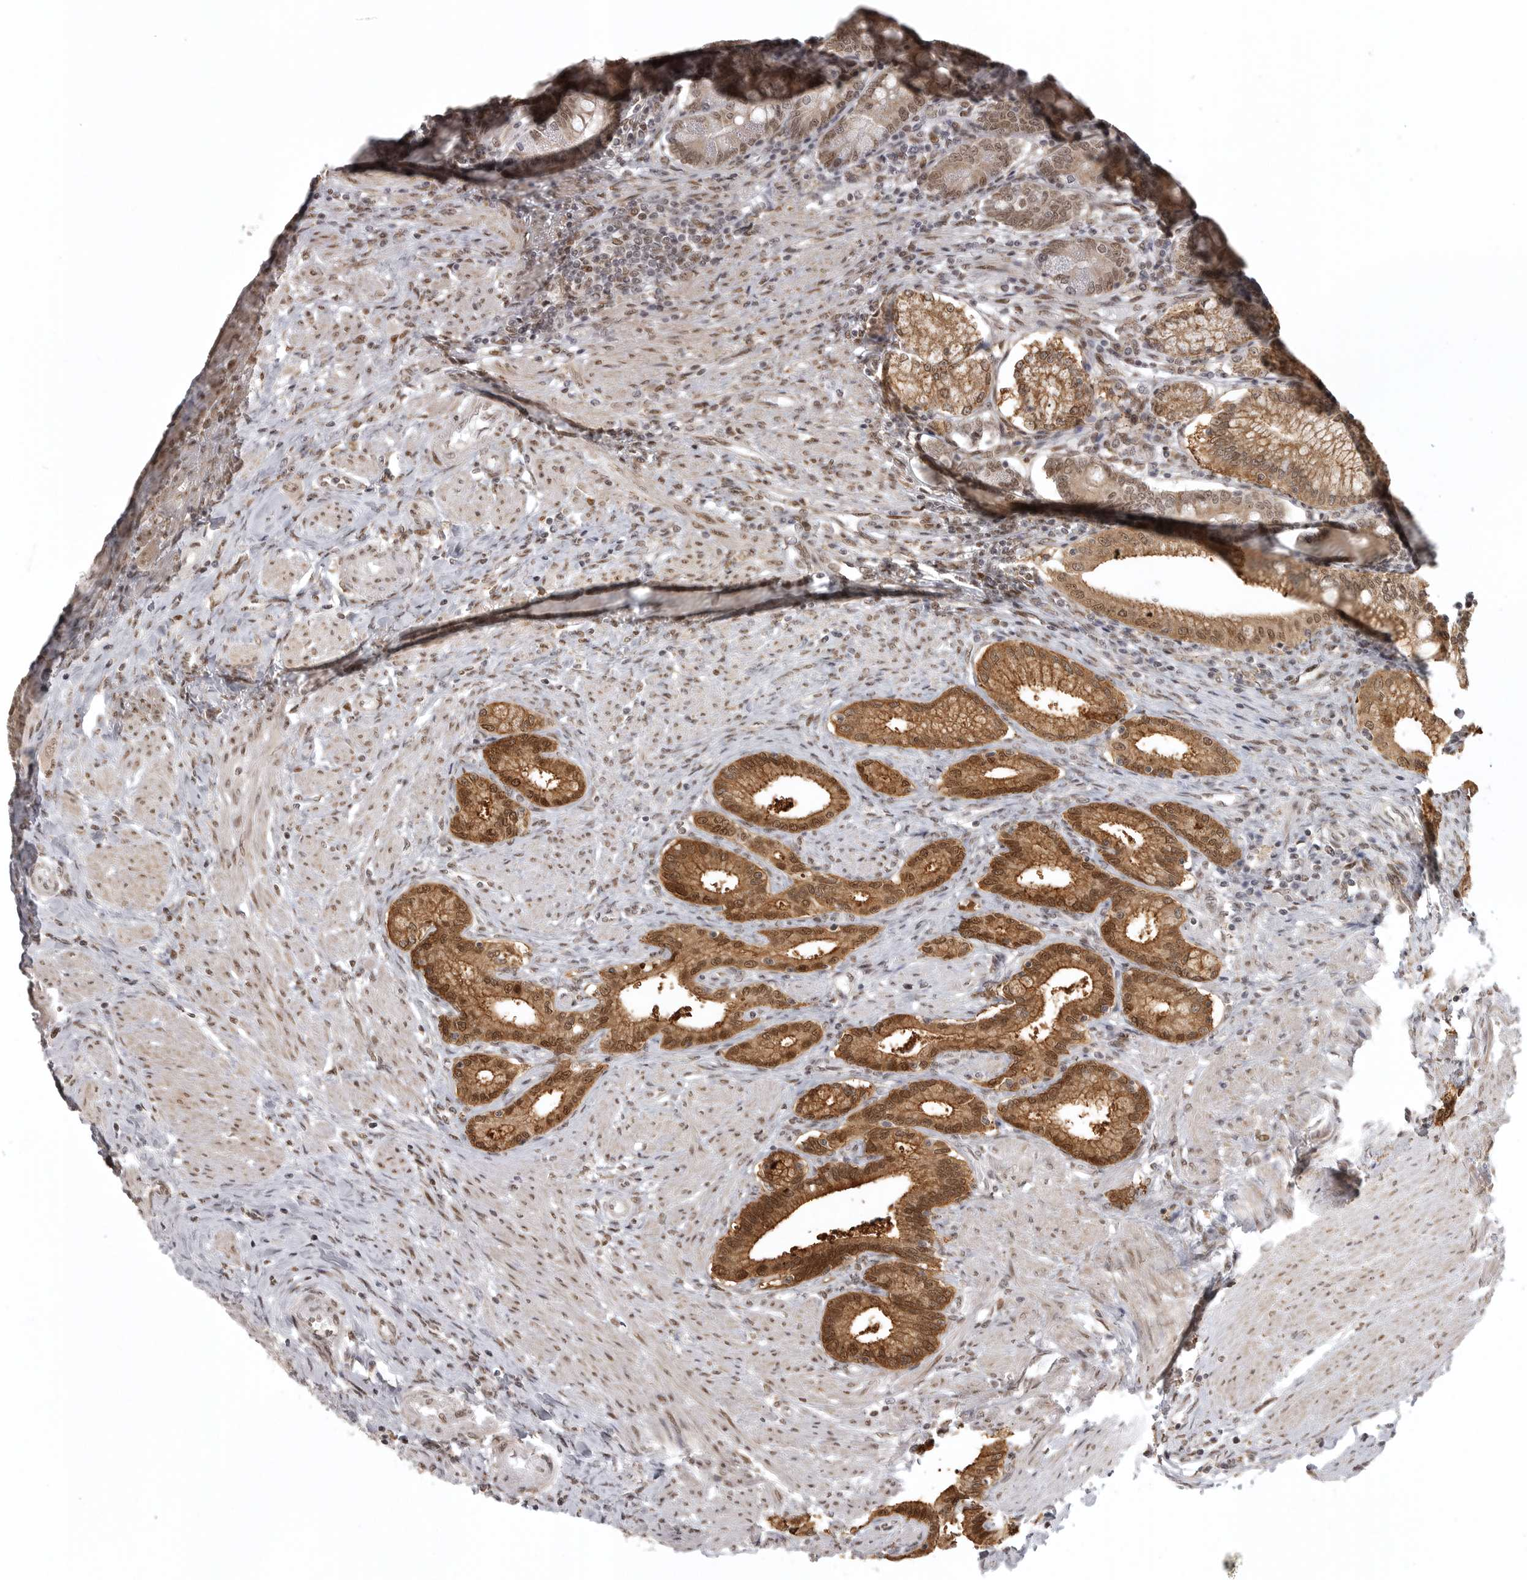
{"staining": {"intensity": "strong", "quantity": ">75%", "location": "cytoplasmic/membranous,nuclear"}, "tissue": "duodenum", "cell_type": "Glandular cells", "image_type": "normal", "snomed": [{"axis": "morphology", "description": "Normal tissue, NOS"}, {"axis": "morphology", "description": "Adenocarcinoma, NOS"}, {"axis": "topography", "description": "Pancreas"}, {"axis": "topography", "description": "Duodenum"}], "caption": "The immunohistochemical stain highlights strong cytoplasmic/membranous,nuclear staining in glandular cells of unremarkable duodenum.", "gene": "ISG20L2", "patient": {"sex": "male", "age": 50}}